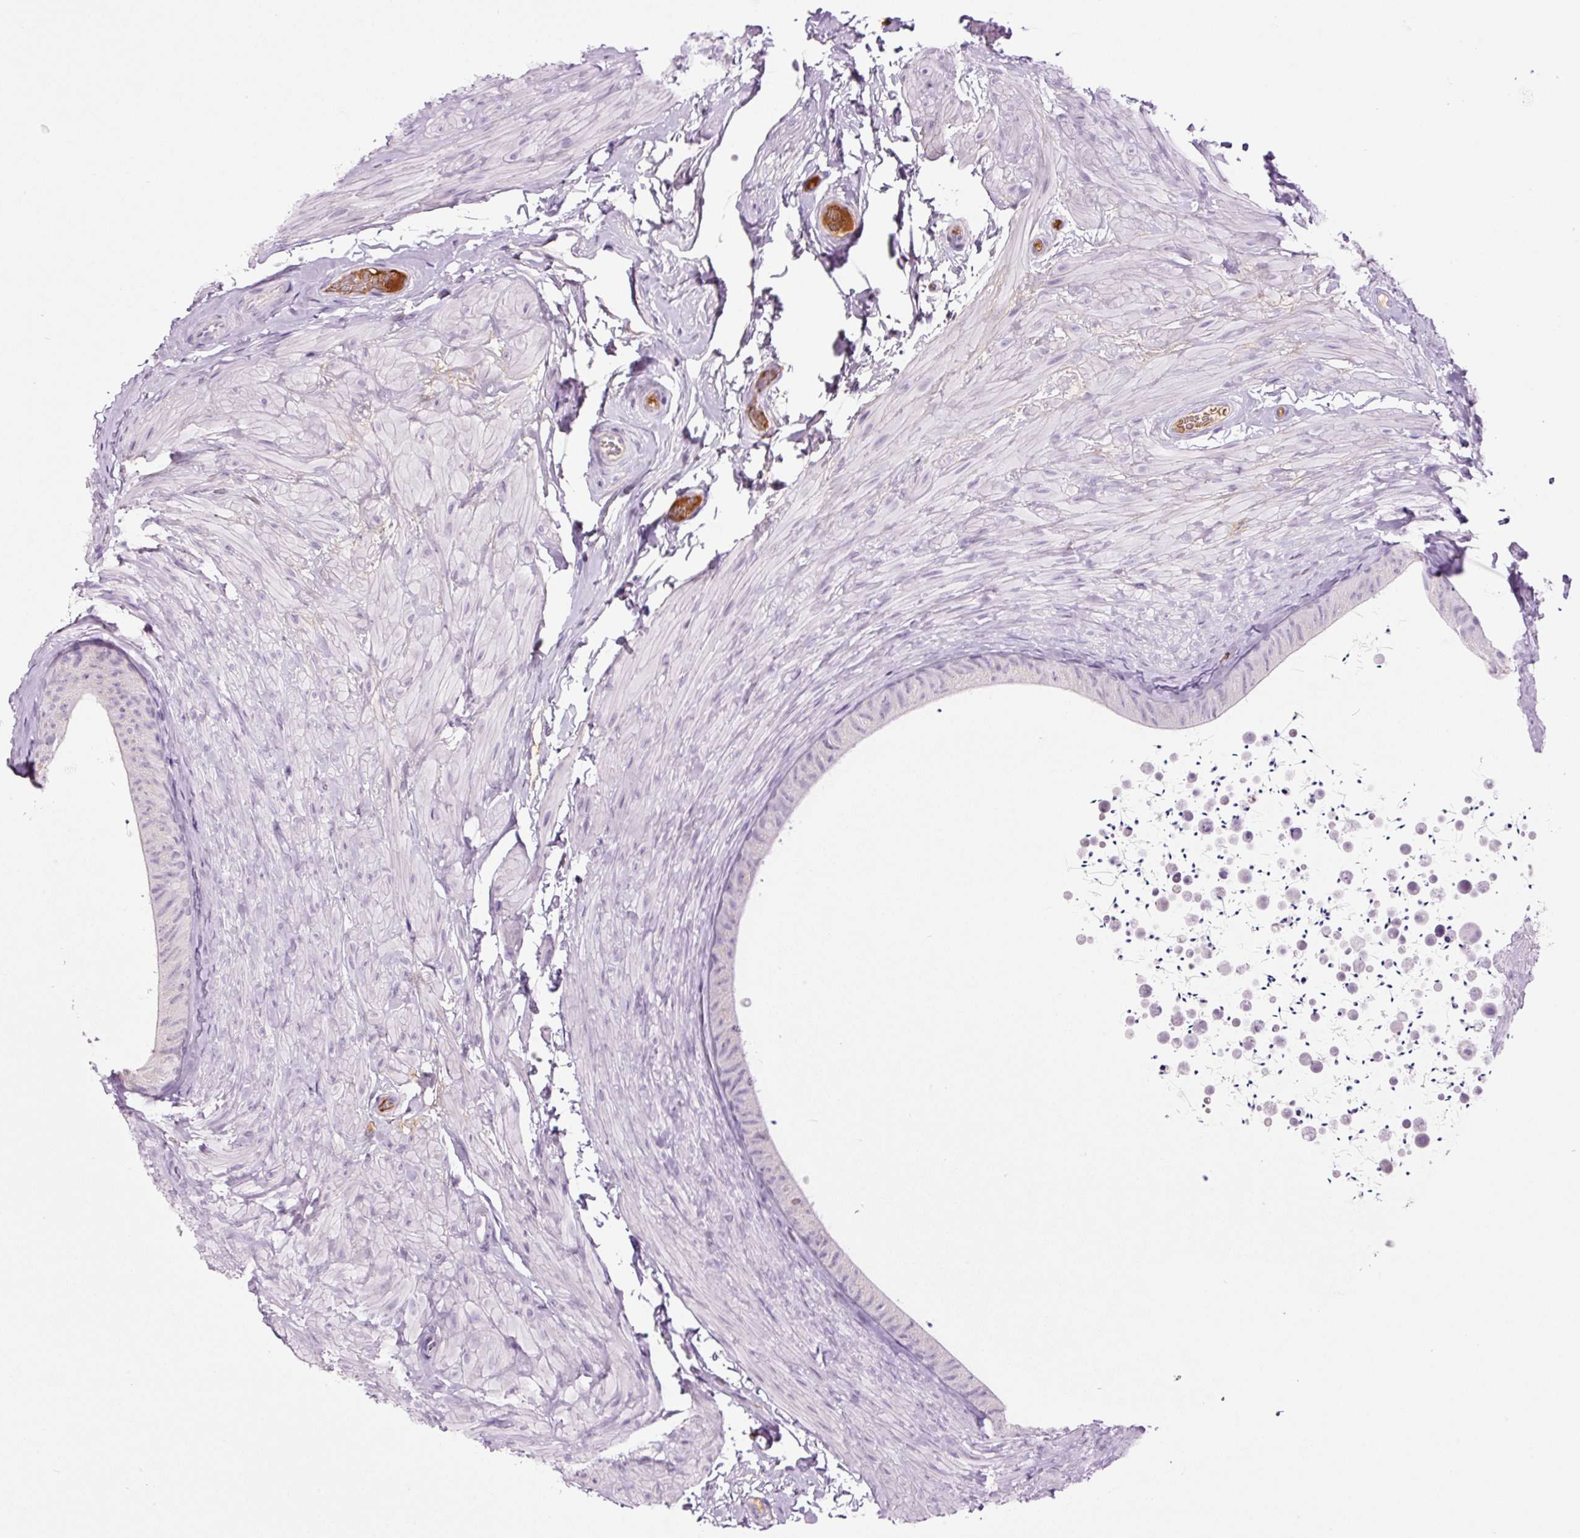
{"staining": {"intensity": "negative", "quantity": "none", "location": "none"}, "tissue": "epididymis", "cell_type": "Glandular cells", "image_type": "normal", "snomed": [{"axis": "morphology", "description": "Normal tissue, NOS"}, {"axis": "topography", "description": "Epididymis, spermatic cord, NOS"}, {"axis": "topography", "description": "Epididymis"}], "caption": "Micrograph shows no protein expression in glandular cells of unremarkable epididymis. (DAB IHC visualized using brightfield microscopy, high magnification).", "gene": "KLF1", "patient": {"sex": "male", "age": 31}}